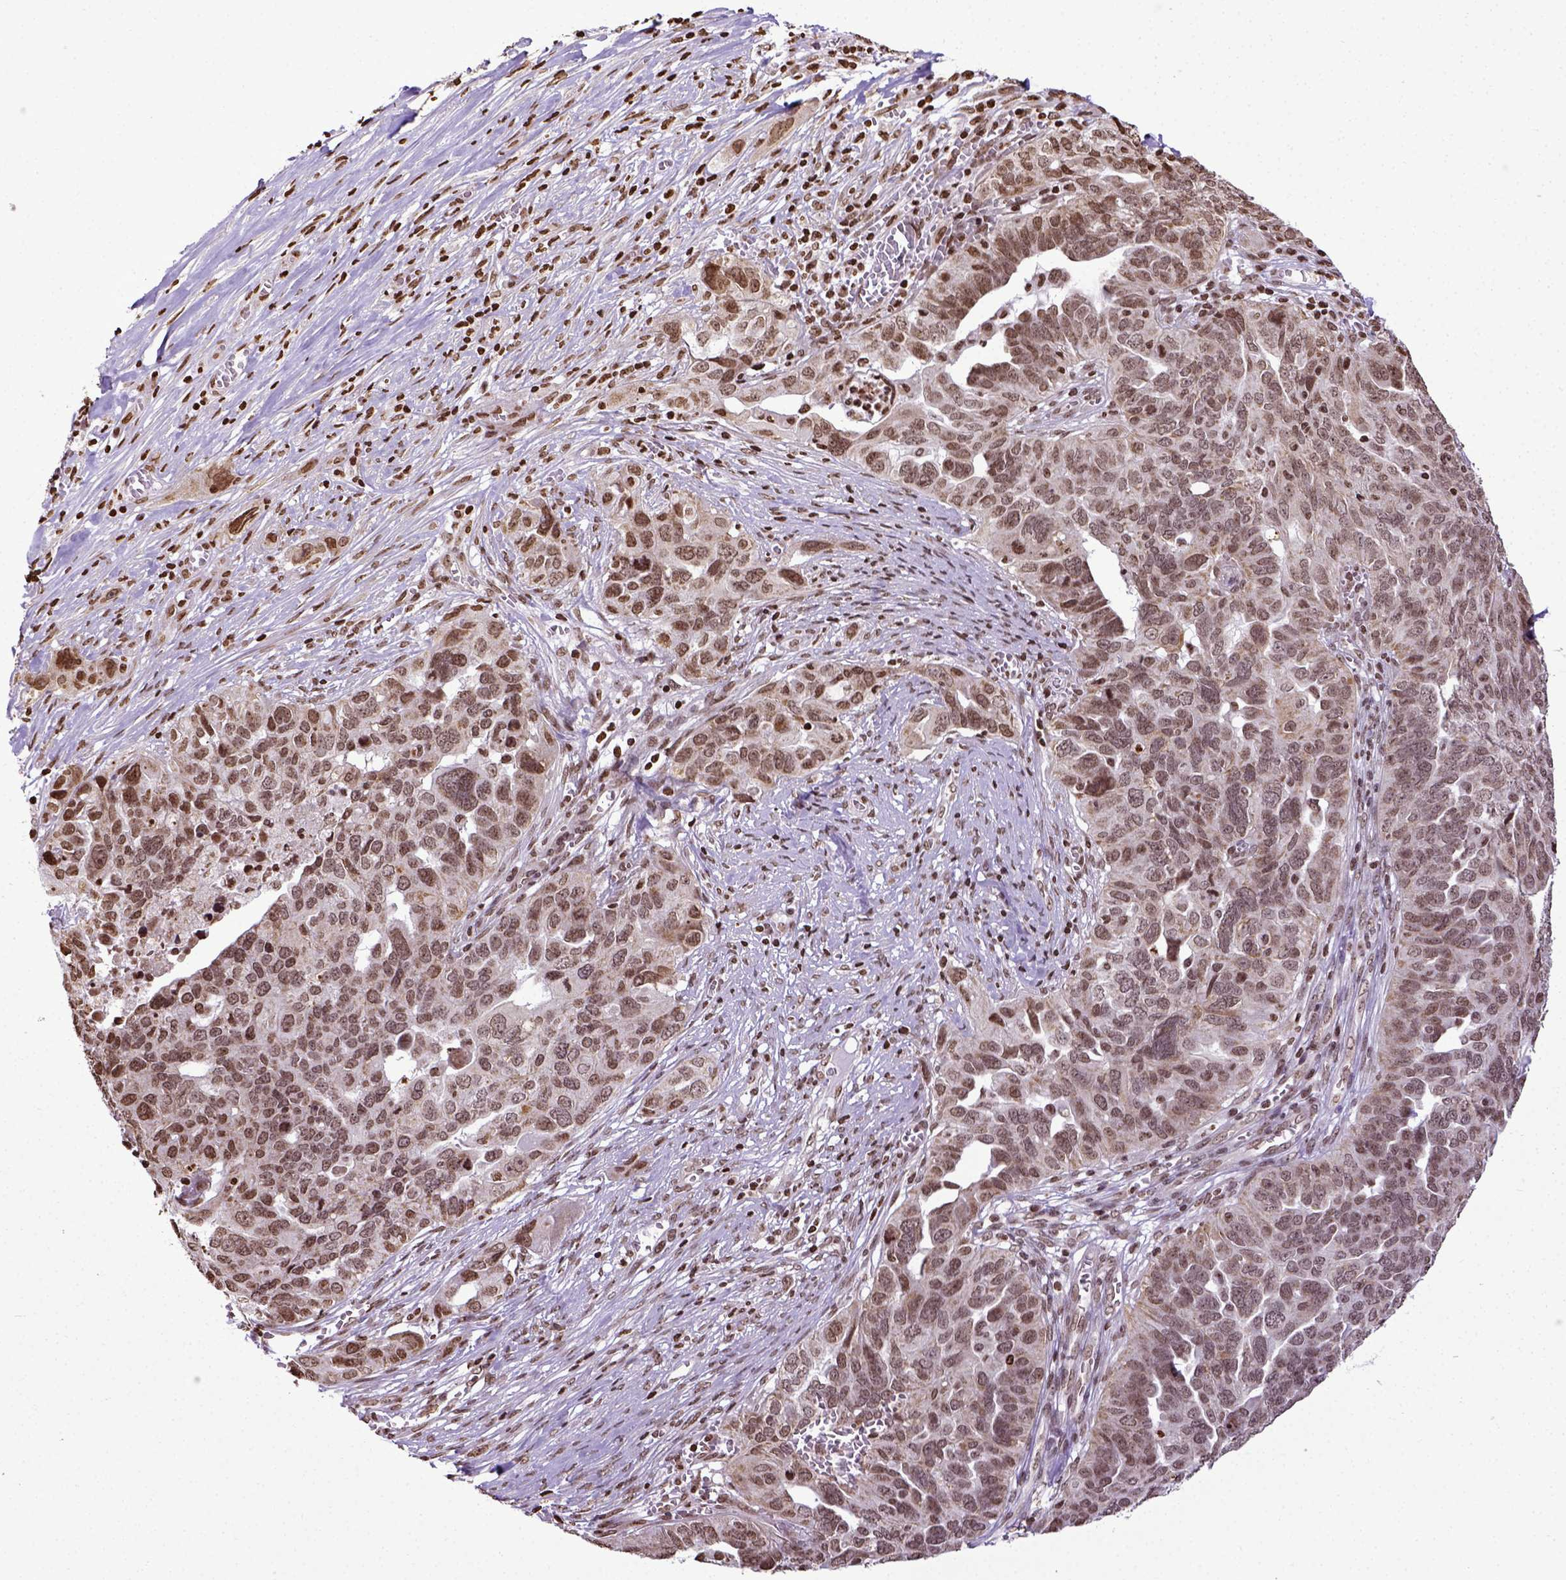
{"staining": {"intensity": "moderate", "quantity": ">75%", "location": "nuclear"}, "tissue": "ovarian cancer", "cell_type": "Tumor cells", "image_type": "cancer", "snomed": [{"axis": "morphology", "description": "Carcinoma, endometroid"}, {"axis": "topography", "description": "Soft tissue"}, {"axis": "topography", "description": "Ovary"}], "caption": "Immunohistochemistry (IHC) photomicrograph of human endometroid carcinoma (ovarian) stained for a protein (brown), which shows medium levels of moderate nuclear expression in approximately >75% of tumor cells.", "gene": "ZNF75D", "patient": {"sex": "female", "age": 52}}